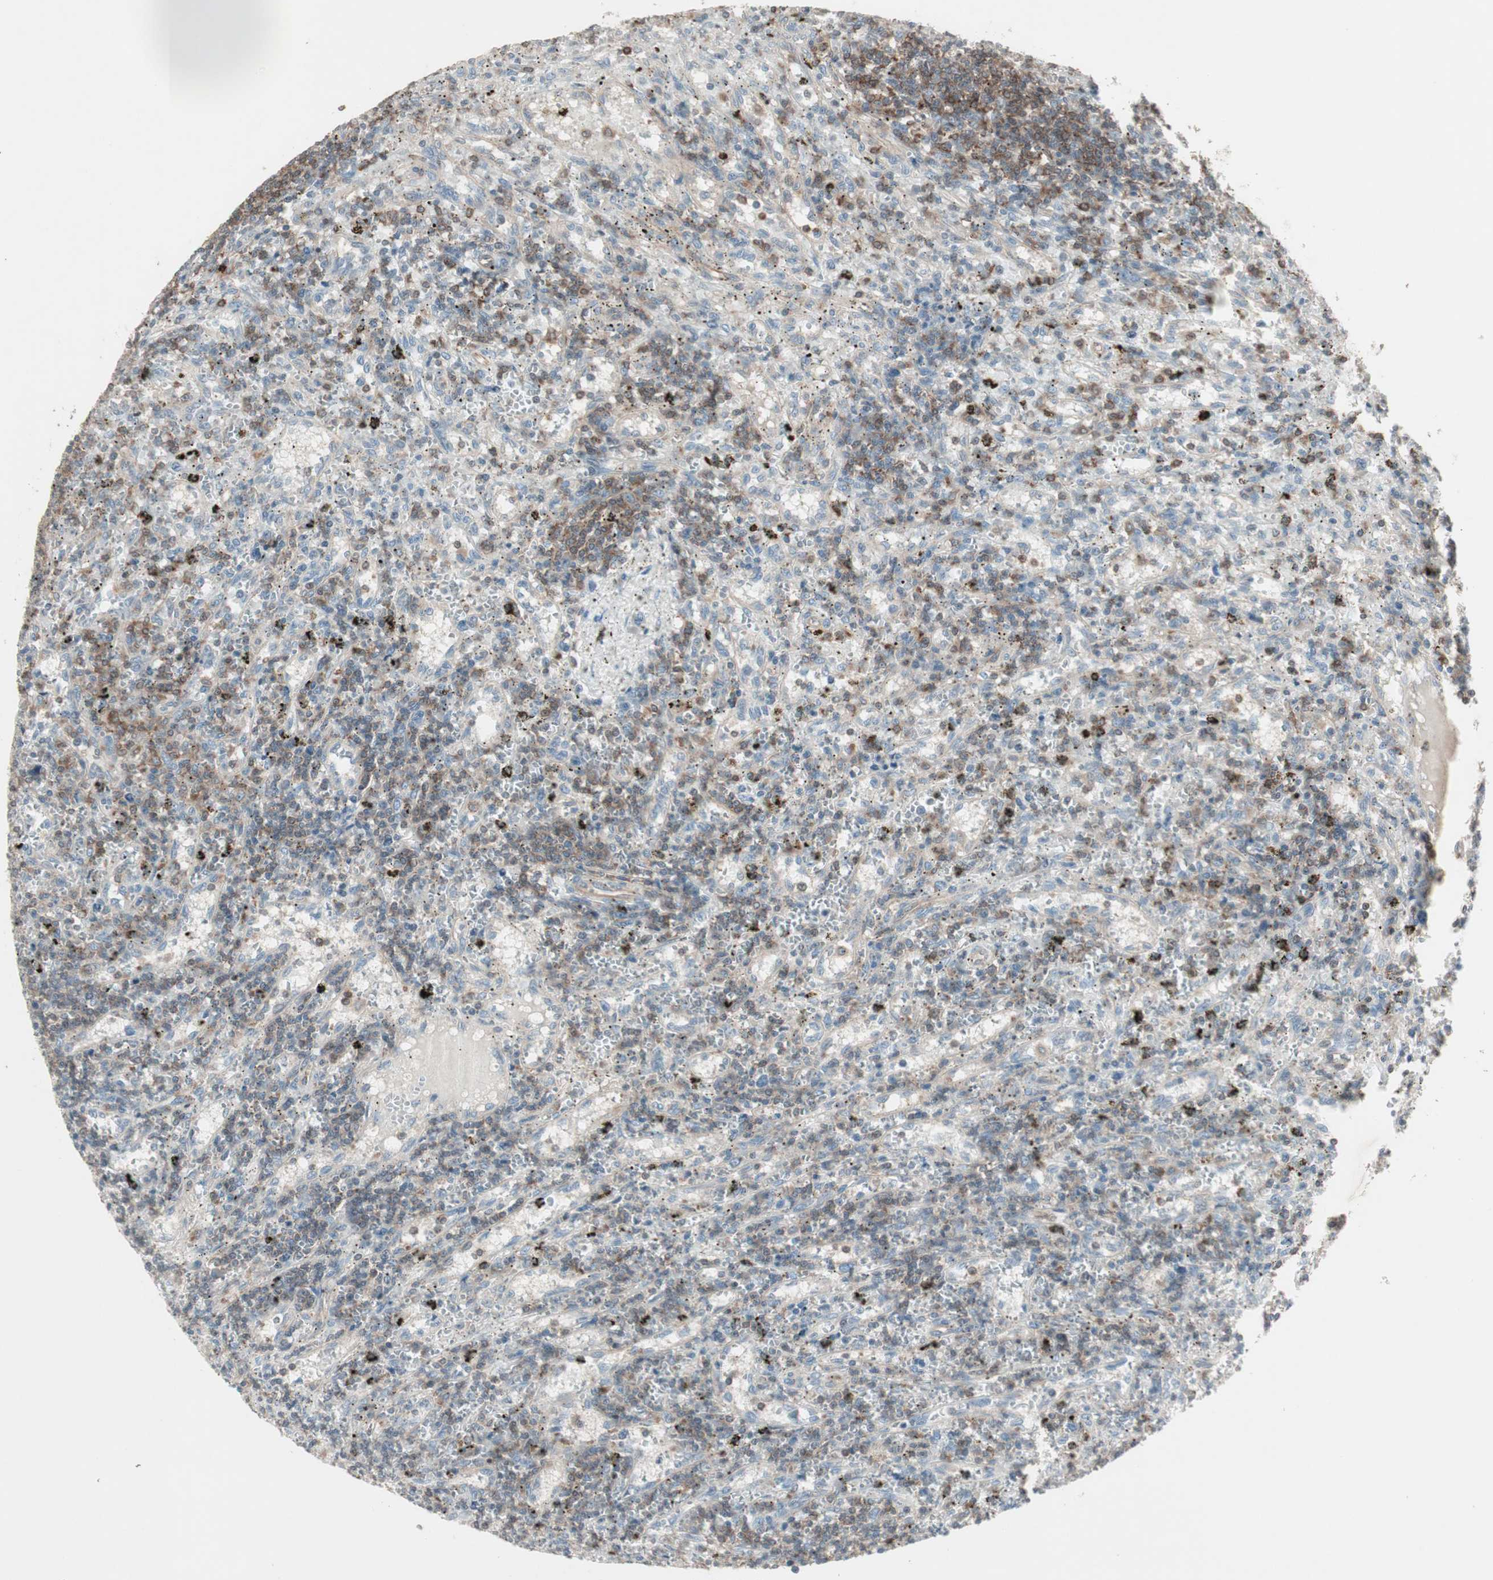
{"staining": {"intensity": "weak", "quantity": ">75%", "location": "cytoplasmic/membranous"}, "tissue": "lymphoma", "cell_type": "Tumor cells", "image_type": "cancer", "snomed": [{"axis": "morphology", "description": "Malignant lymphoma, non-Hodgkin's type, Low grade"}, {"axis": "topography", "description": "Spleen"}], "caption": "This histopathology image reveals immunohistochemistry (IHC) staining of human malignant lymphoma, non-Hodgkin's type (low-grade), with low weak cytoplasmic/membranous expression in about >75% of tumor cells.", "gene": "ARHGEF1", "patient": {"sex": "male", "age": 76}}